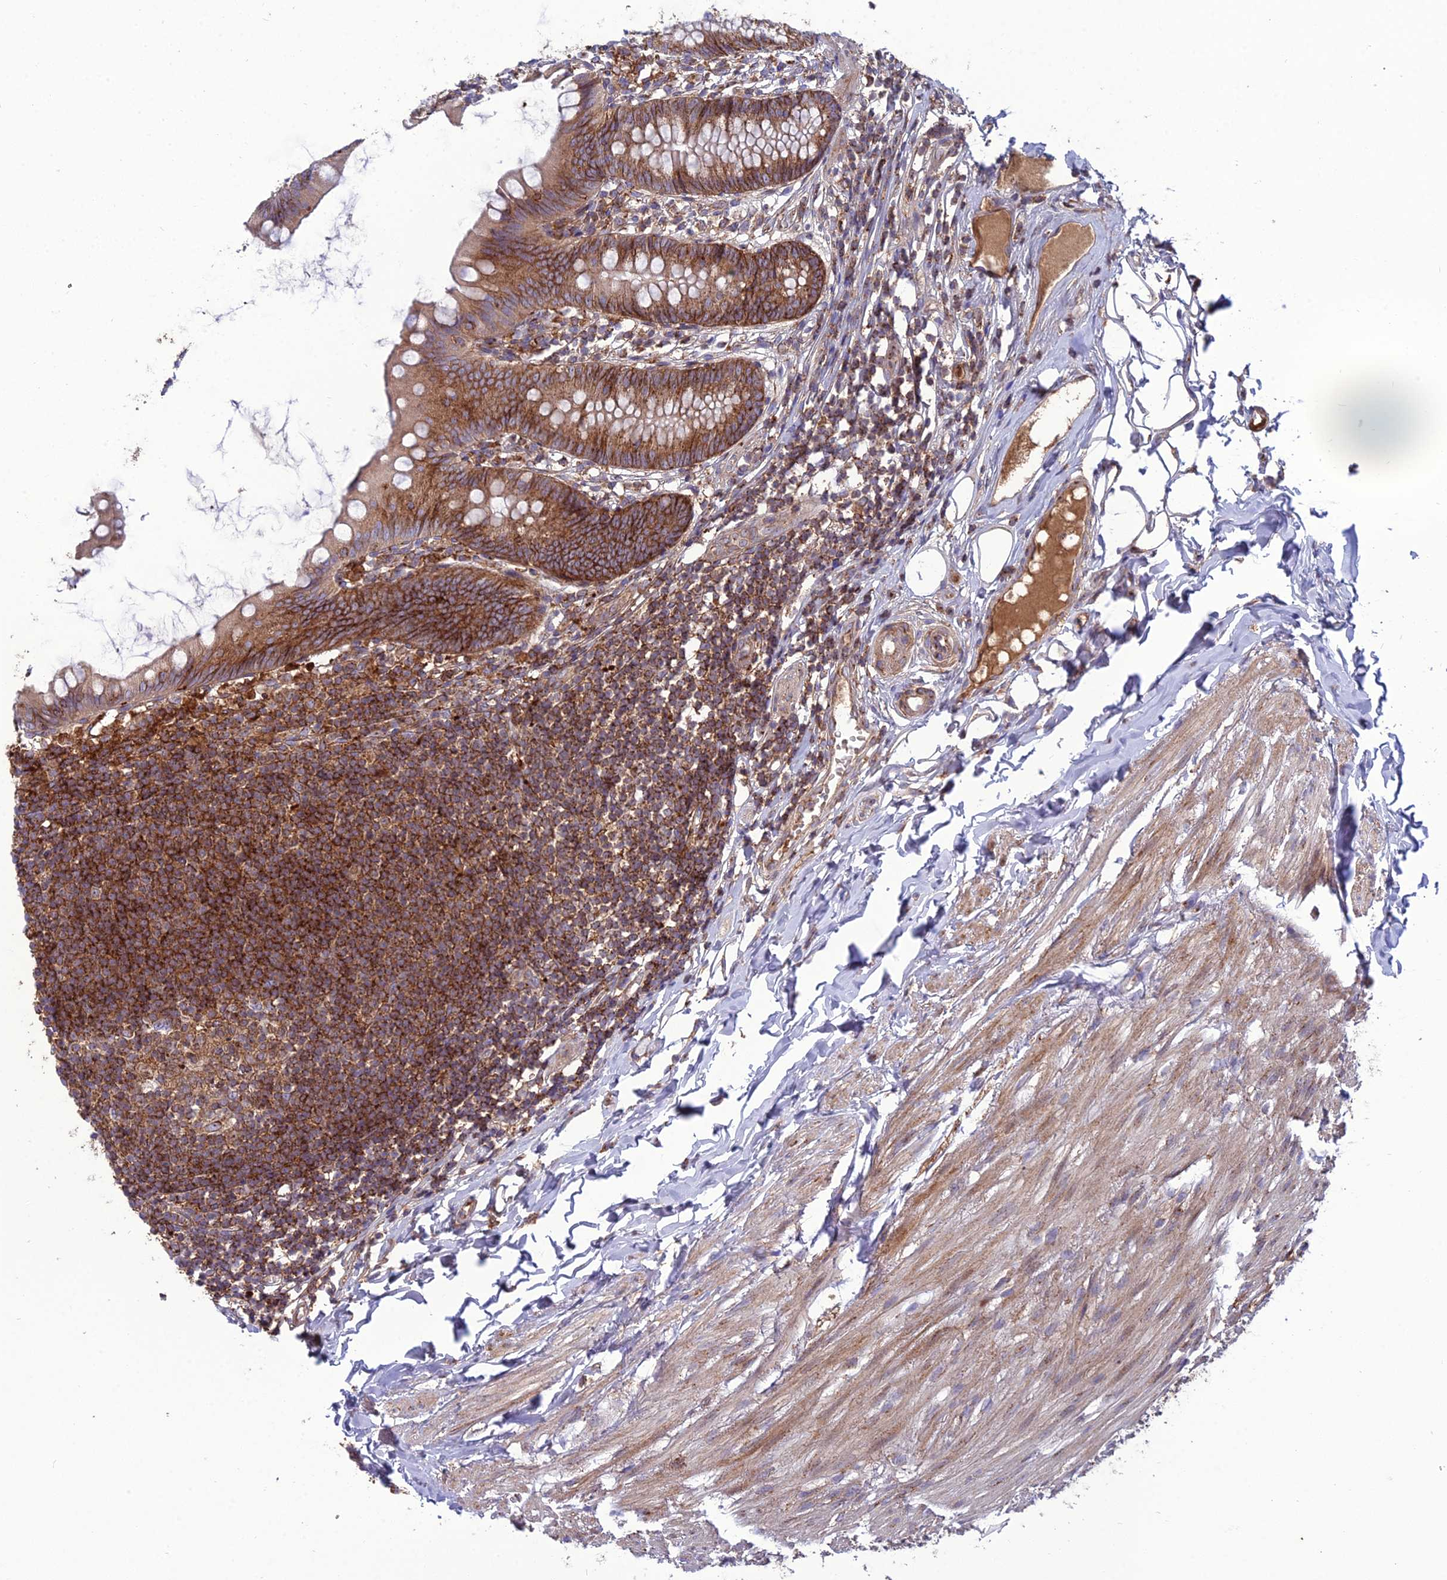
{"staining": {"intensity": "strong", "quantity": ">75%", "location": "cytoplasmic/membranous"}, "tissue": "appendix", "cell_type": "Glandular cells", "image_type": "normal", "snomed": [{"axis": "morphology", "description": "Normal tissue, NOS"}, {"axis": "topography", "description": "Appendix"}], "caption": "This image exhibits IHC staining of benign human appendix, with high strong cytoplasmic/membranous expression in approximately >75% of glandular cells.", "gene": "LNPEP", "patient": {"sex": "female", "age": 62}}